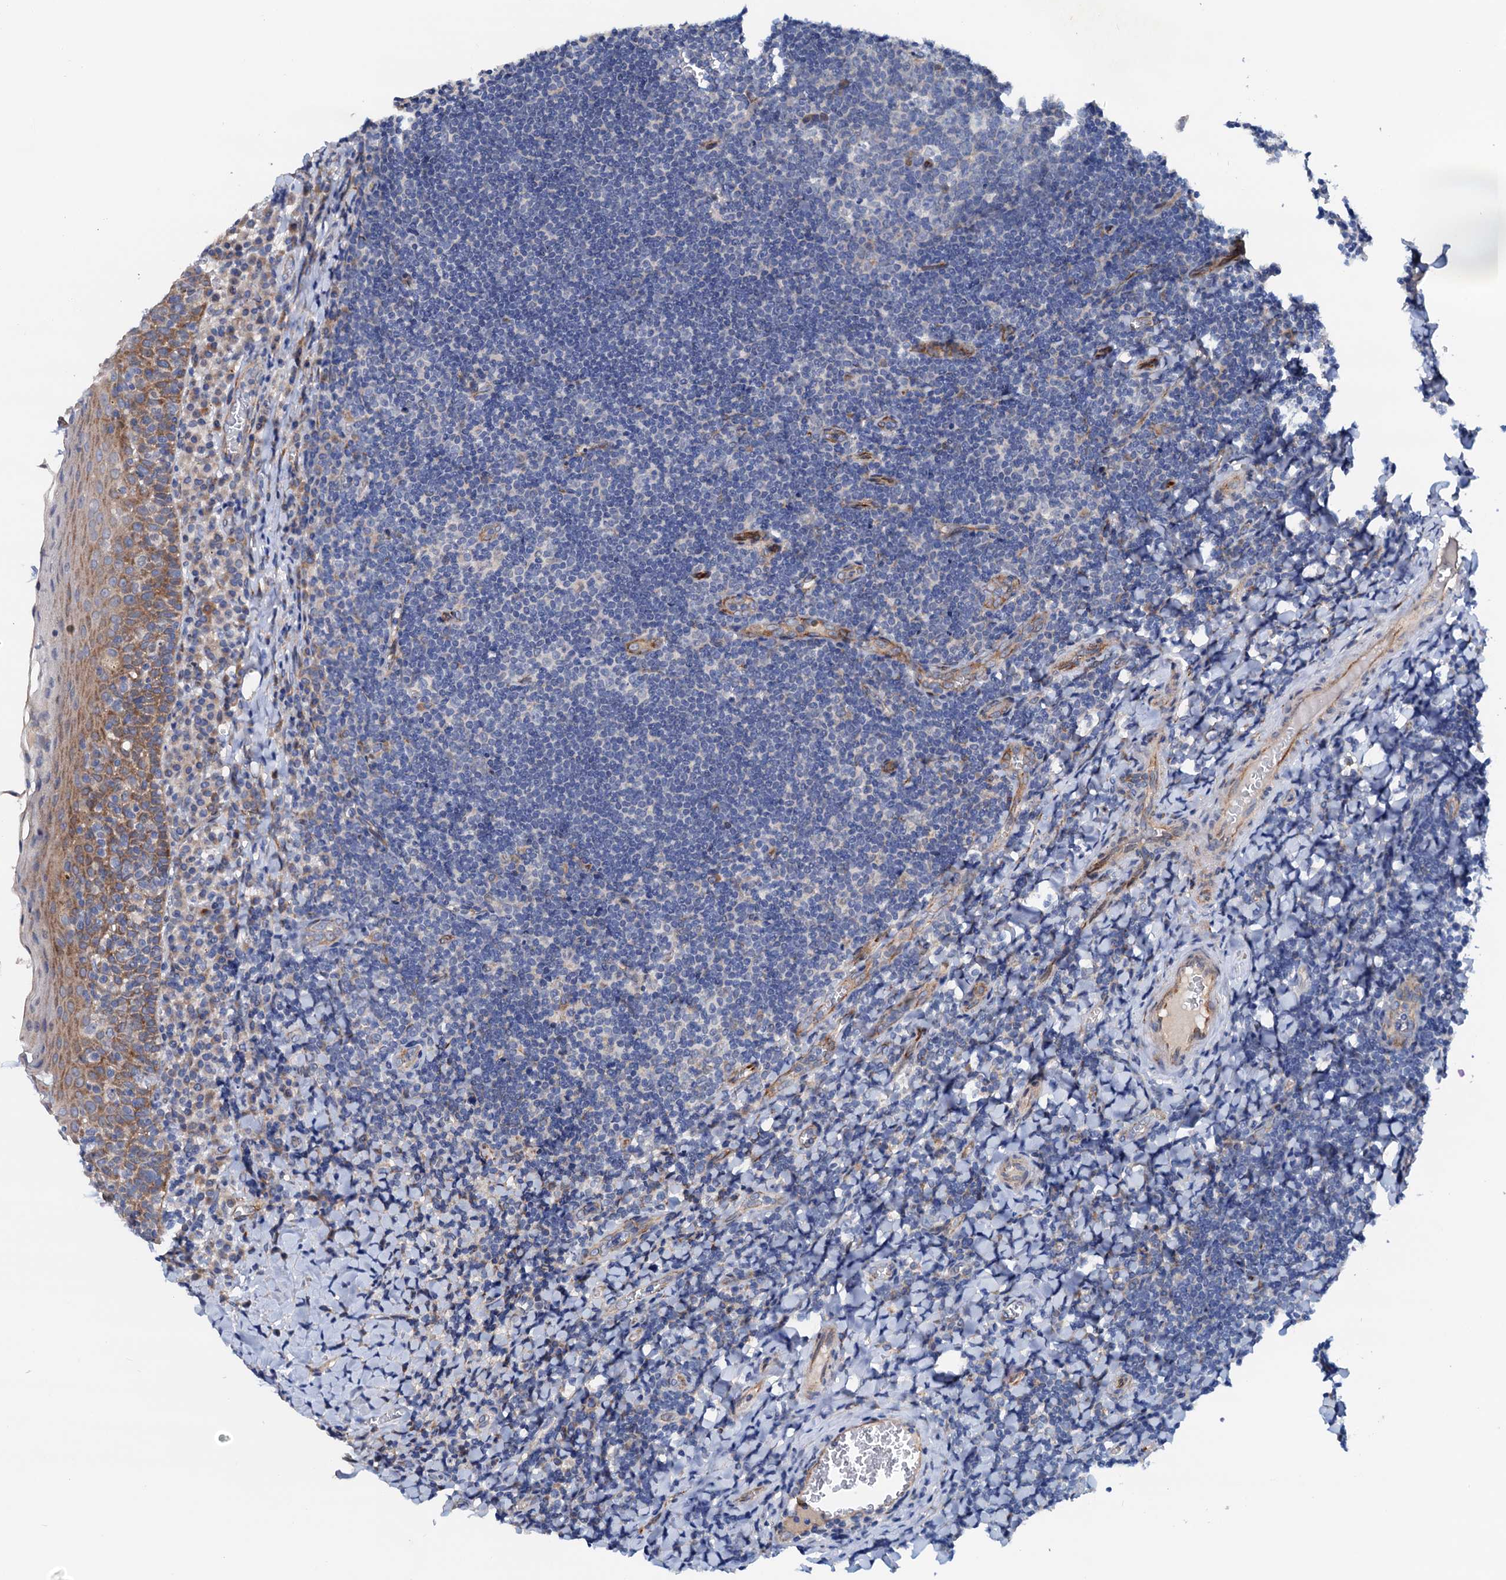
{"staining": {"intensity": "negative", "quantity": "none", "location": "none"}, "tissue": "tonsil", "cell_type": "Germinal center cells", "image_type": "normal", "snomed": [{"axis": "morphology", "description": "Normal tissue, NOS"}, {"axis": "topography", "description": "Tonsil"}], "caption": "A high-resolution micrograph shows IHC staining of benign tonsil, which shows no significant expression in germinal center cells.", "gene": "RASSF9", "patient": {"sex": "male", "age": 27}}